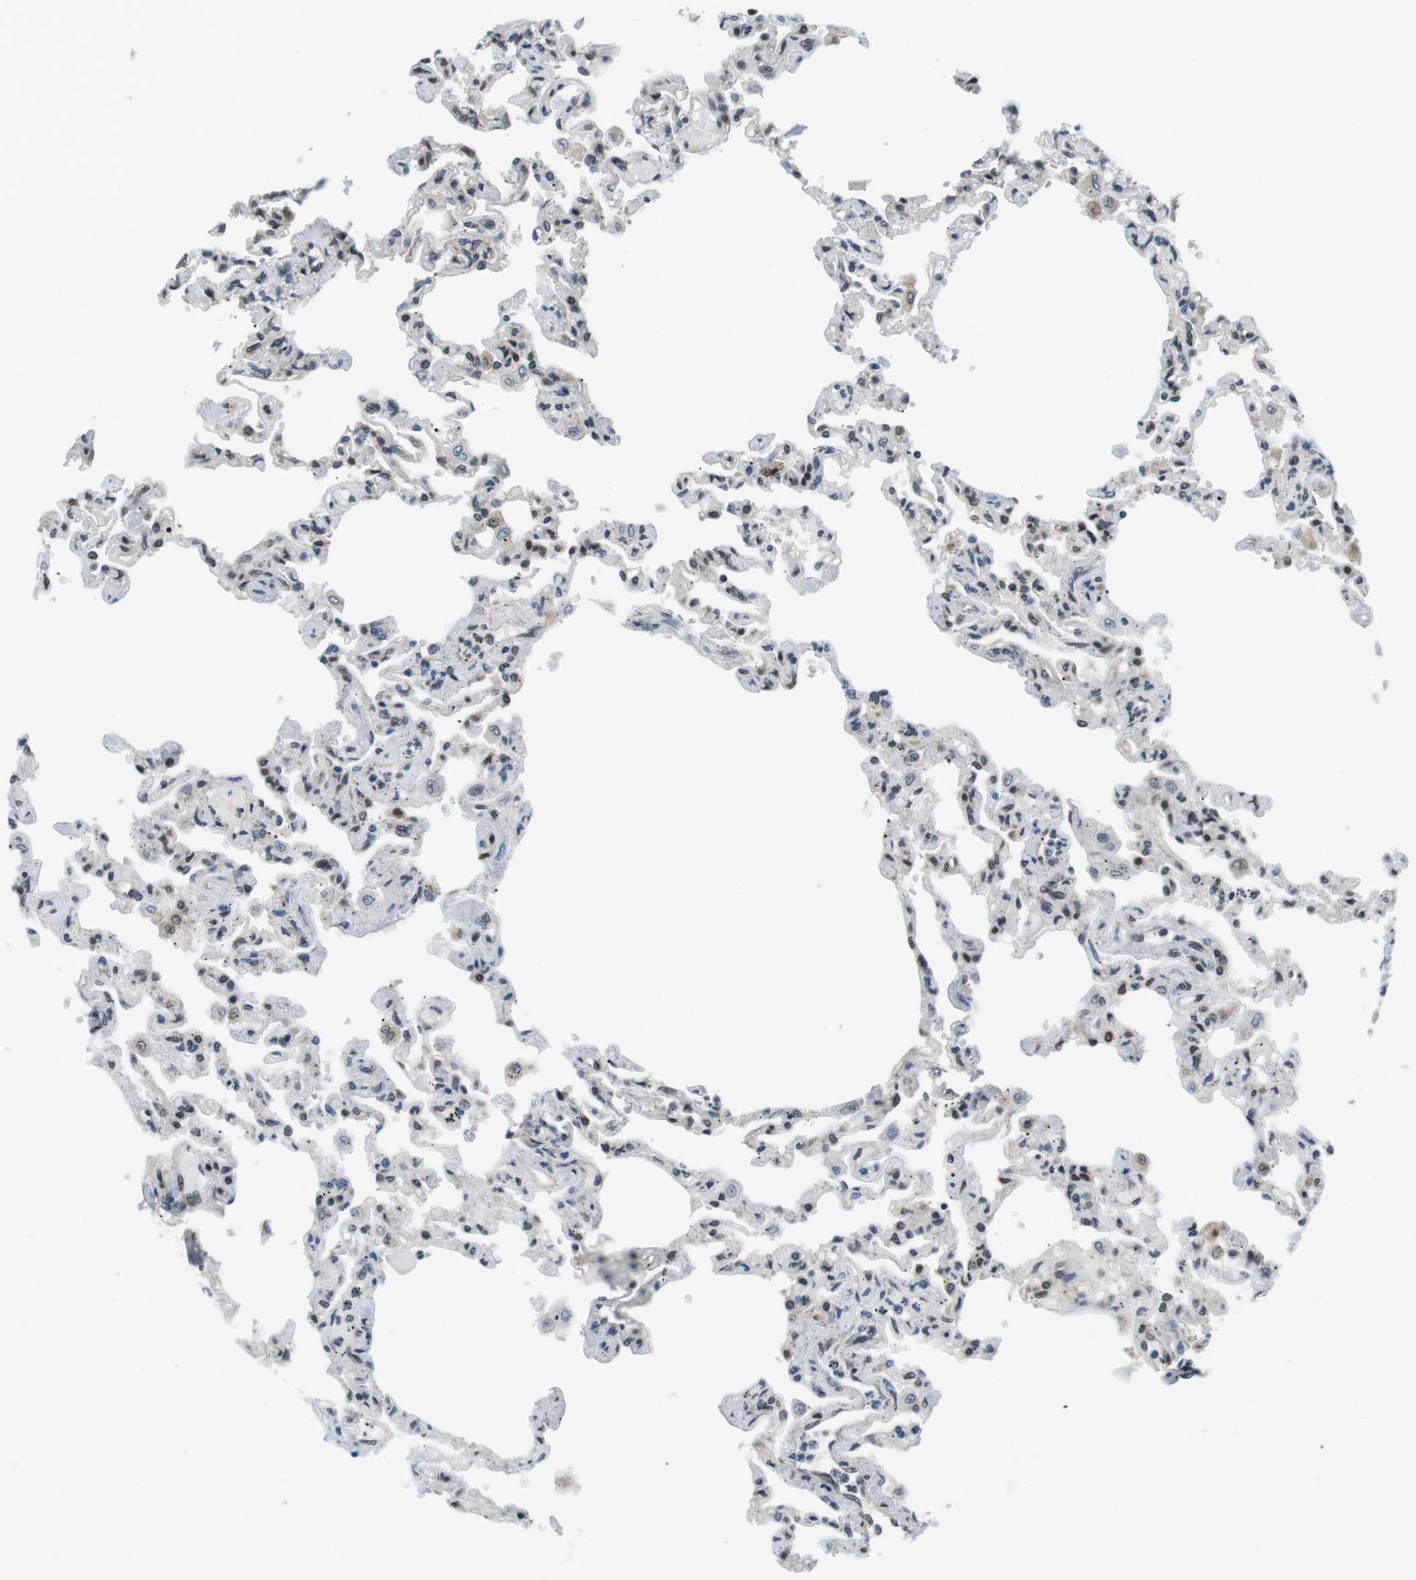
{"staining": {"intensity": "moderate", "quantity": "<25%", "location": "nuclear"}, "tissue": "lung", "cell_type": "Alveolar cells", "image_type": "normal", "snomed": [{"axis": "morphology", "description": "Normal tissue, NOS"}, {"axis": "topography", "description": "Lung"}], "caption": "Immunohistochemistry (IHC) photomicrograph of unremarkable lung: lung stained using immunohistochemistry (IHC) displays low levels of moderate protein expression localized specifically in the nuclear of alveolar cells, appearing as a nuclear brown color.", "gene": "CSNK2B", "patient": {"sex": "male", "age": 21}}